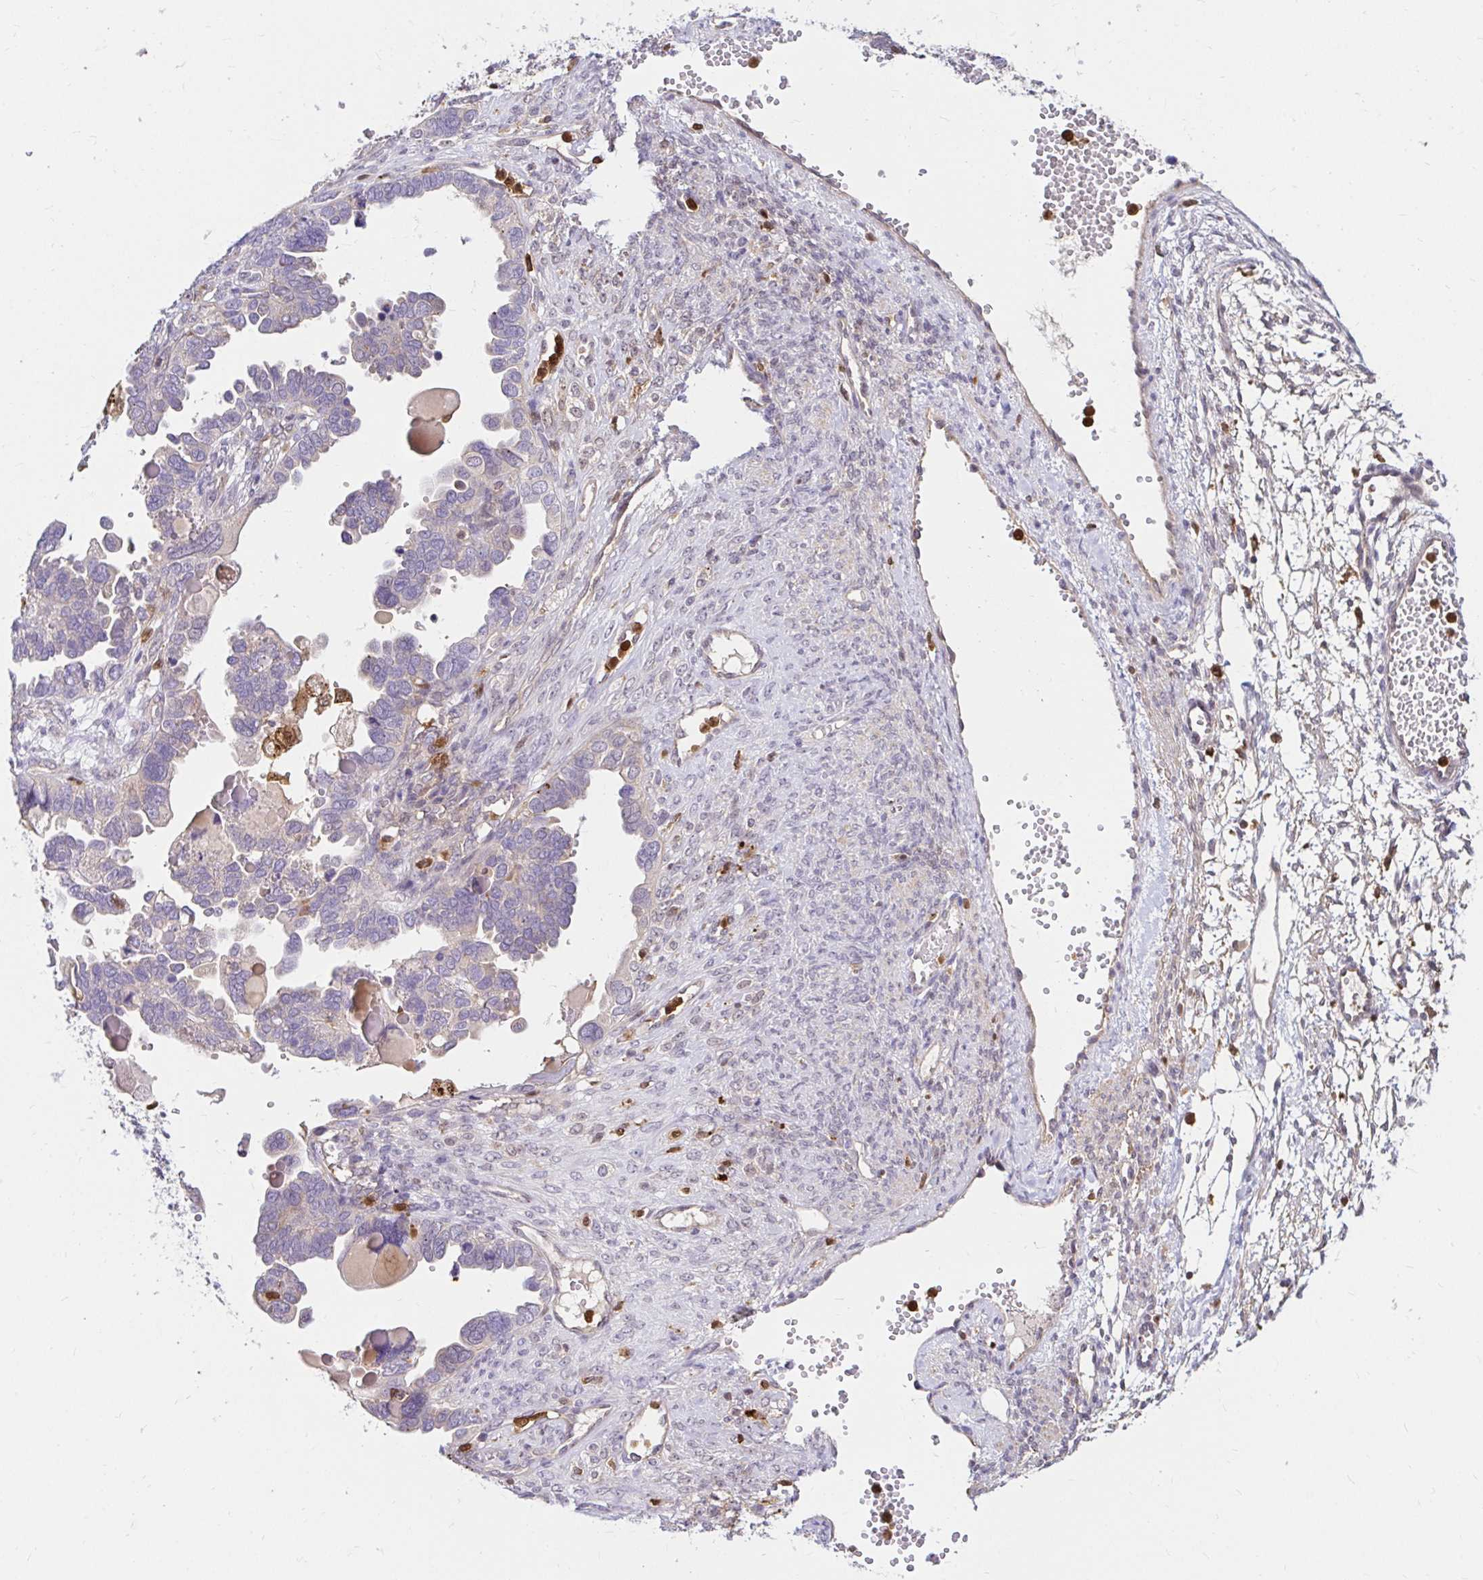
{"staining": {"intensity": "negative", "quantity": "none", "location": "none"}, "tissue": "ovarian cancer", "cell_type": "Tumor cells", "image_type": "cancer", "snomed": [{"axis": "morphology", "description": "Cystadenocarcinoma, serous, NOS"}, {"axis": "topography", "description": "Ovary"}], "caption": "Tumor cells show no significant expression in ovarian serous cystadenocarcinoma.", "gene": "PYCARD", "patient": {"sex": "female", "age": 51}}